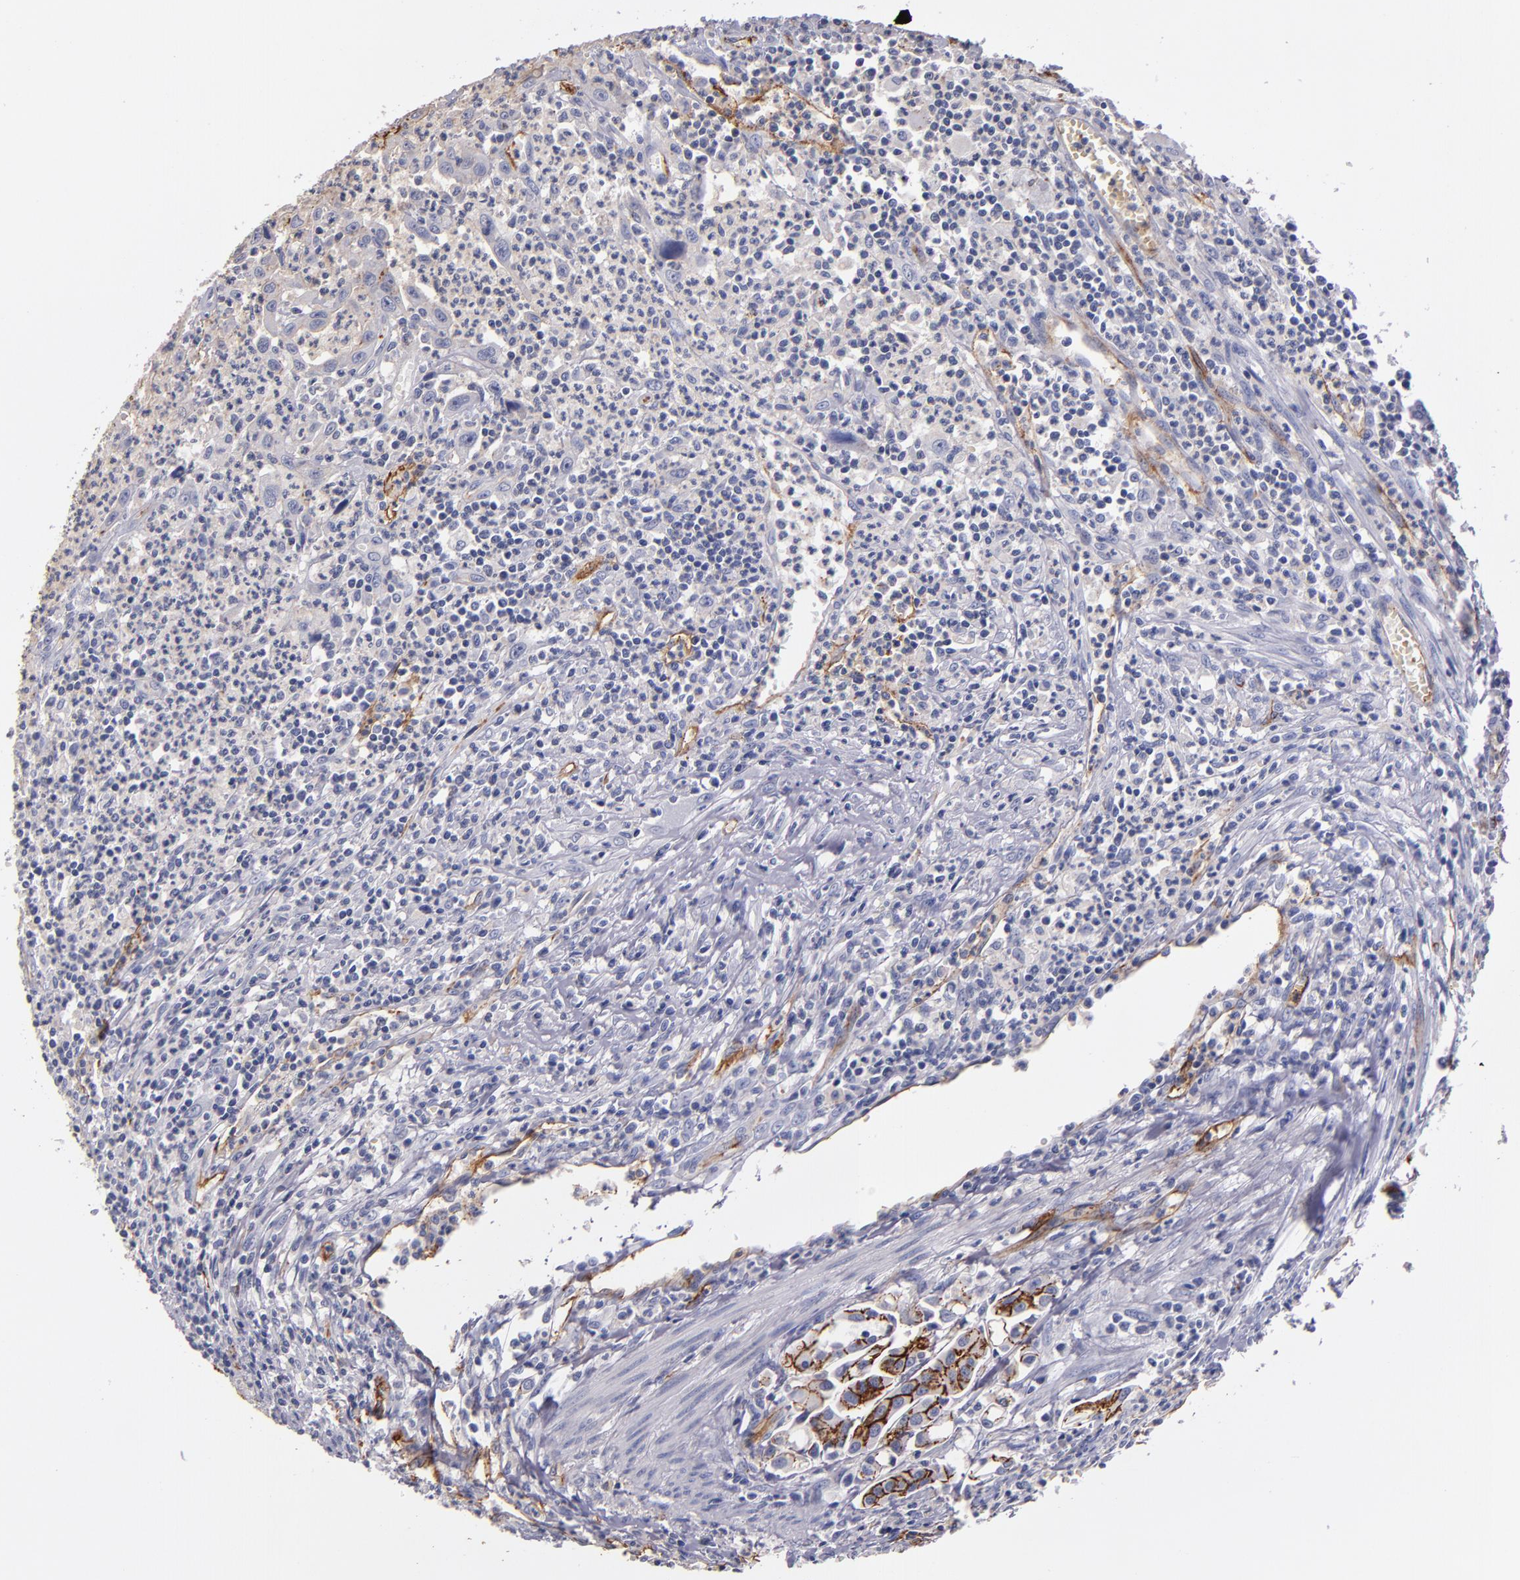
{"staining": {"intensity": "moderate", "quantity": ">75%", "location": "cytoplasmic/membranous"}, "tissue": "urothelial cancer", "cell_type": "Tumor cells", "image_type": "cancer", "snomed": [{"axis": "morphology", "description": "Urothelial carcinoma, High grade"}, {"axis": "topography", "description": "Urinary bladder"}], "caption": "Immunohistochemical staining of urothelial cancer reveals medium levels of moderate cytoplasmic/membranous protein positivity in about >75% of tumor cells.", "gene": "CLDN5", "patient": {"sex": "male", "age": 66}}